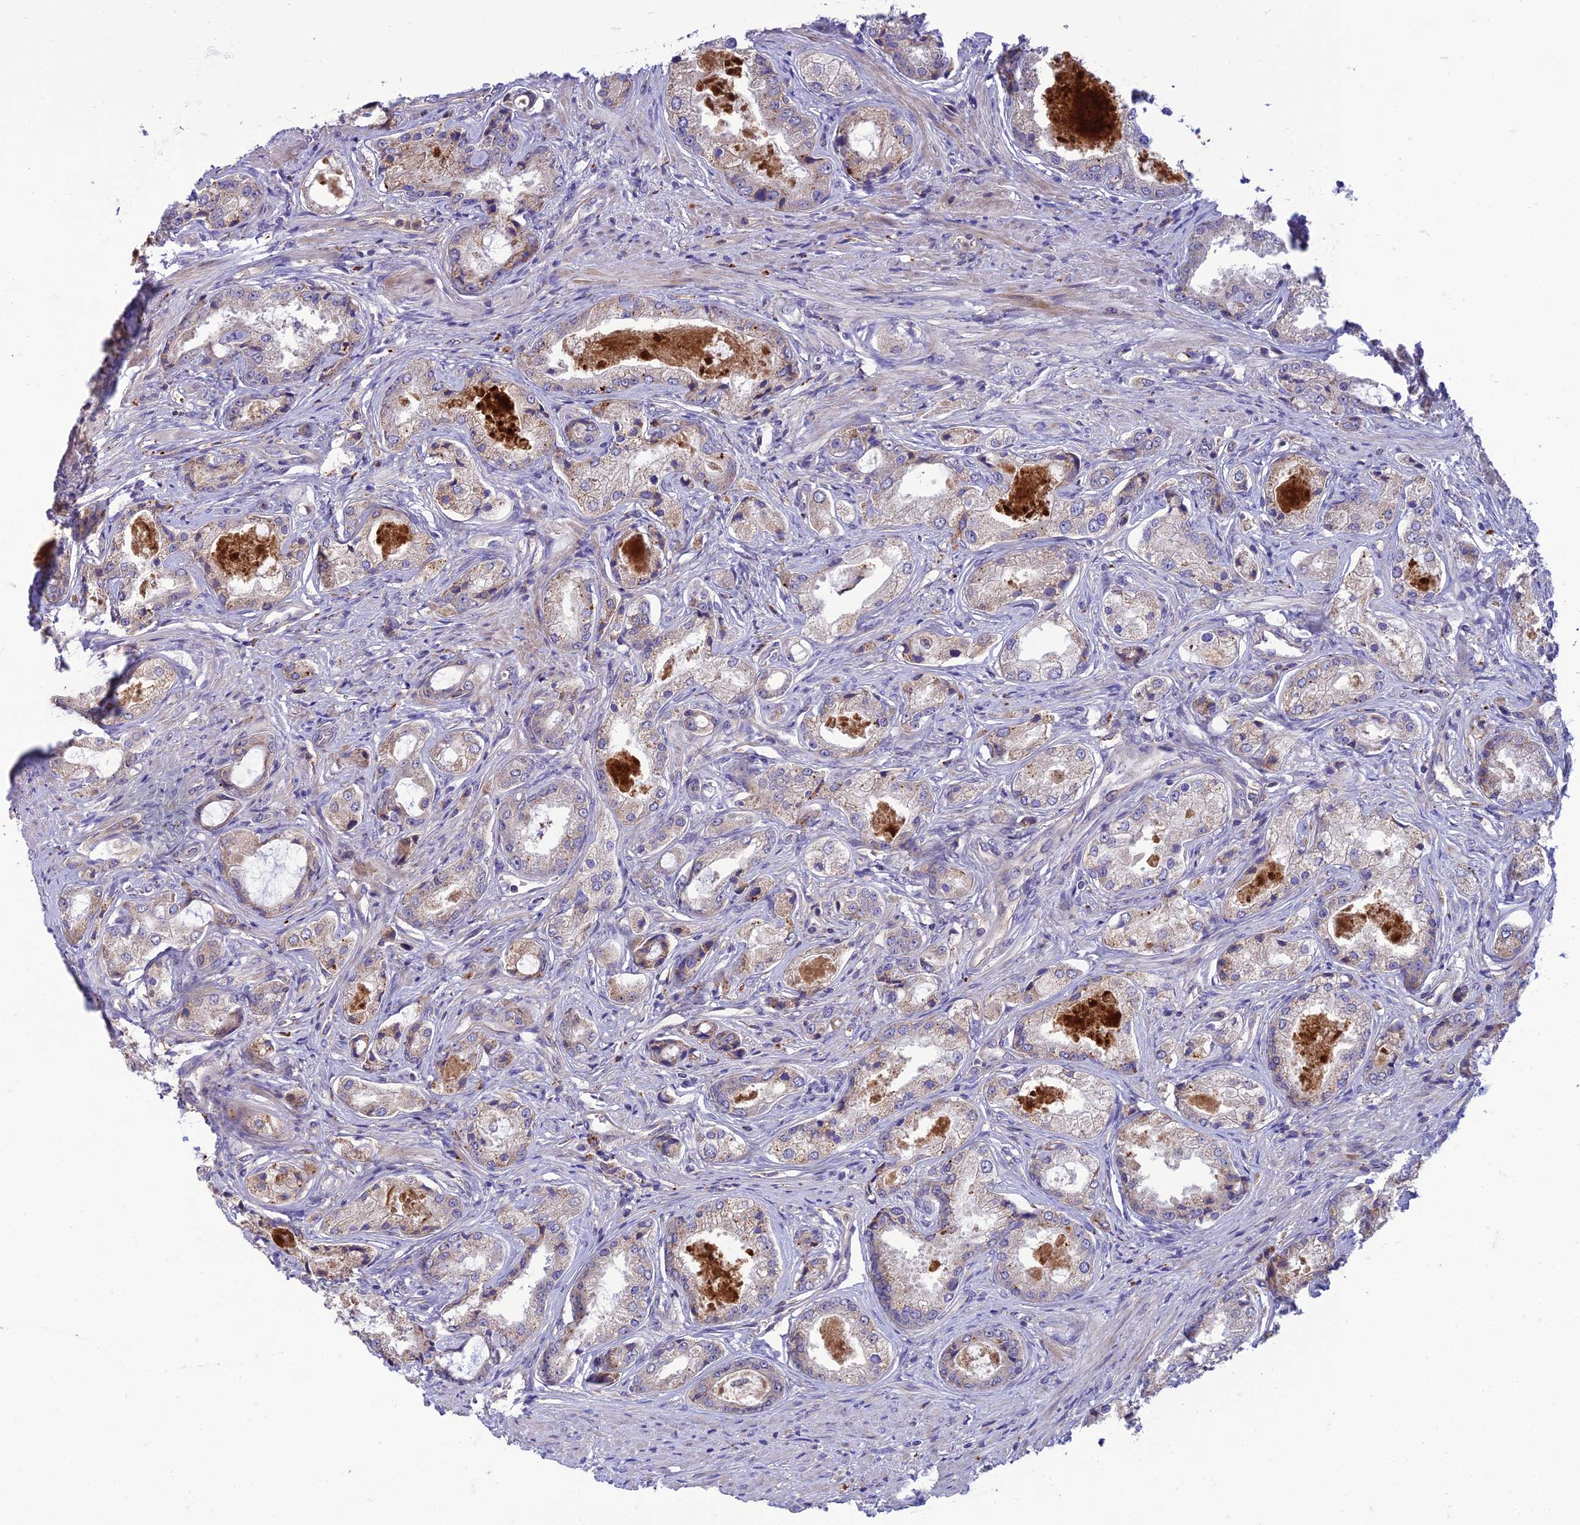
{"staining": {"intensity": "weak", "quantity": "<25%", "location": "cytoplasmic/membranous"}, "tissue": "prostate cancer", "cell_type": "Tumor cells", "image_type": "cancer", "snomed": [{"axis": "morphology", "description": "Adenocarcinoma, Low grade"}, {"axis": "topography", "description": "Prostate"}], "caption": "An image of prostate cancer (adenocarcinoma (low-grade)) stained for a protein displays no brown staining in tumor cells.", "gene": "IRAK3", "patient": {"sex": "male", "age": 68}}